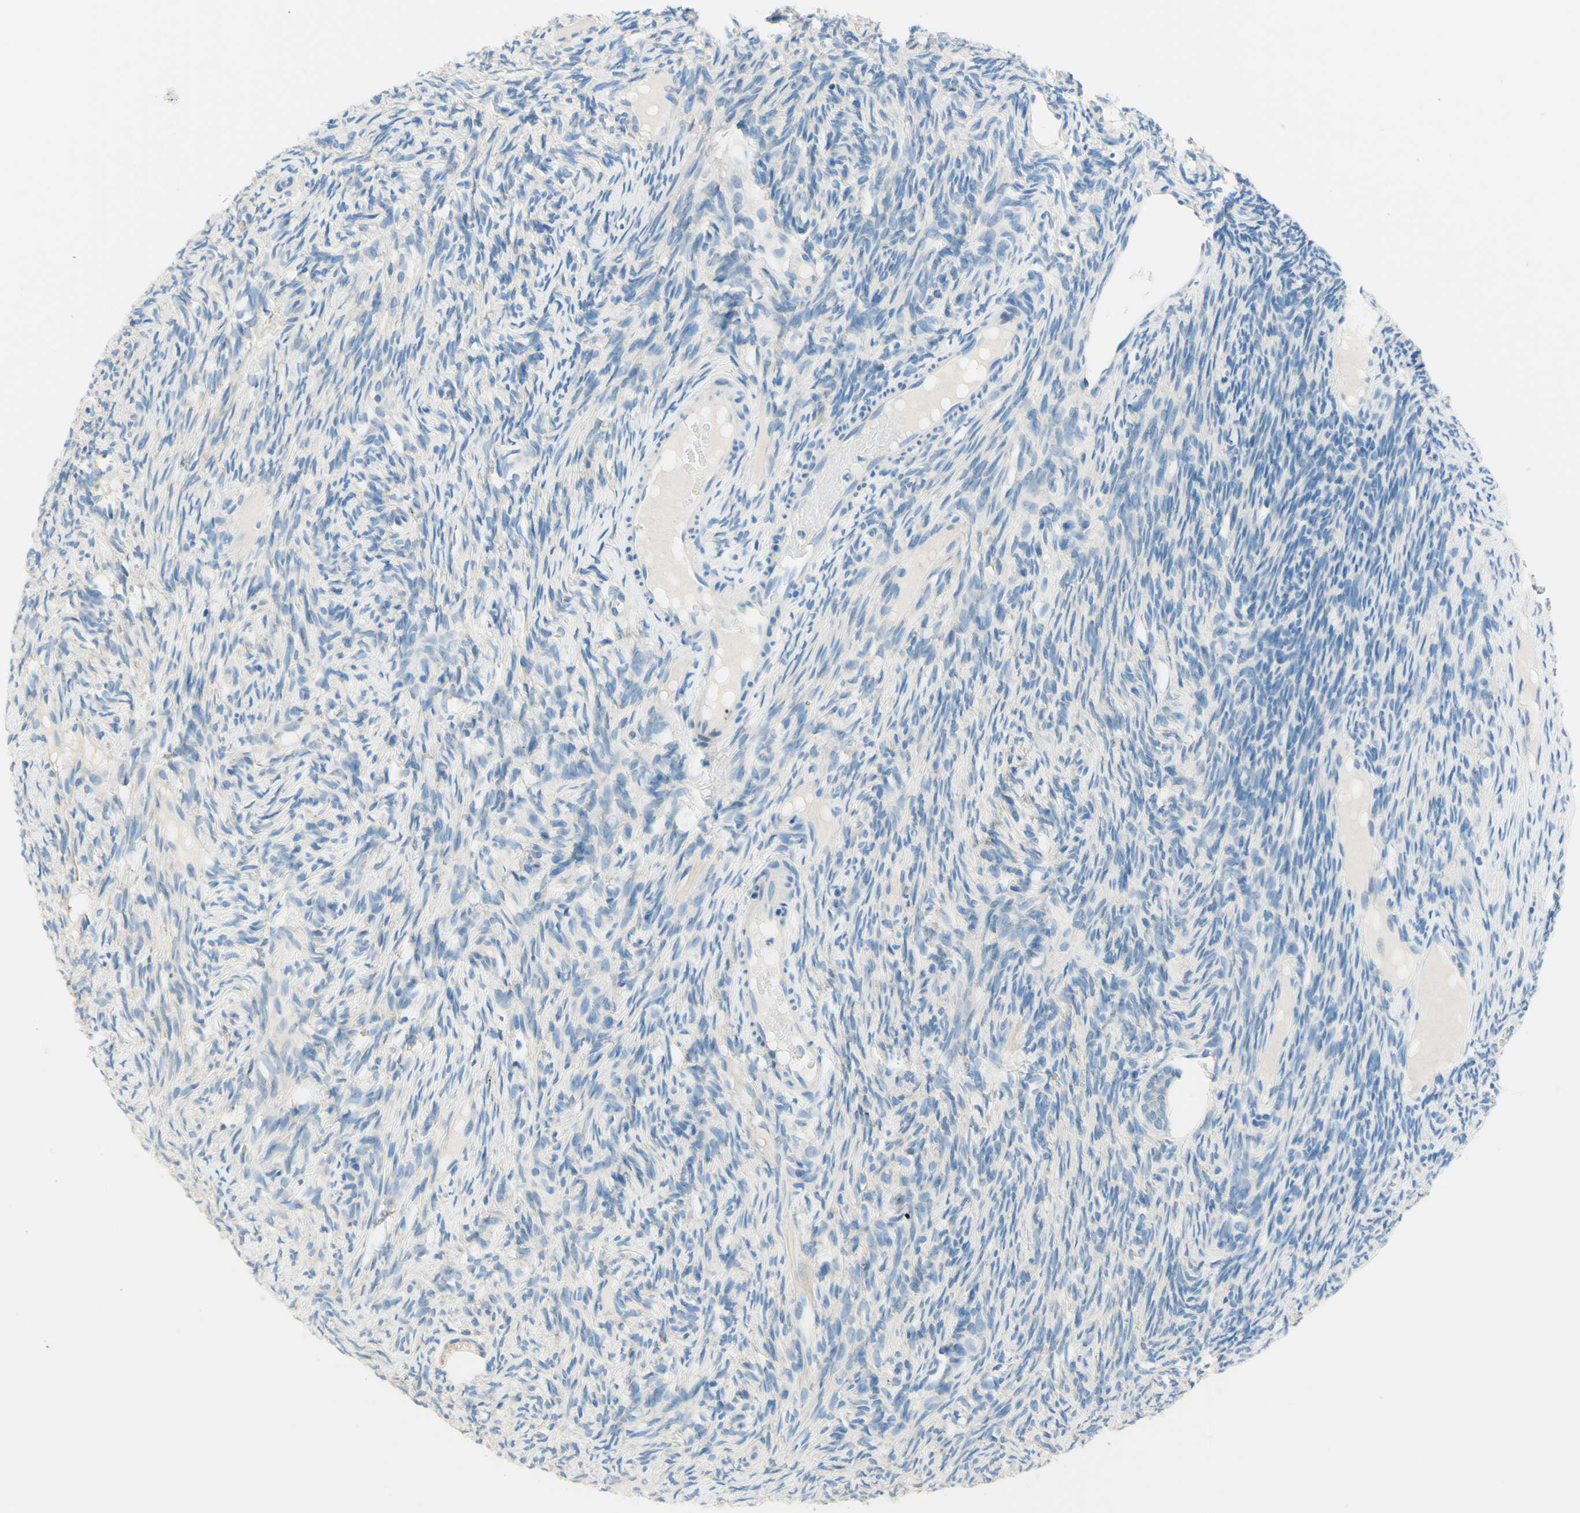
{"staining": {"intensity": "negative", "quantity": "none", "location": "none"}, "tissue": "ovary", "cell_type": "Ovarian stroma cells", "image_type": "normal", "snomed": [{"axis": "morphology", "description": "Normal tissue, NOS"}, {"axis": "topography", "description": "Ovary"}], "caption": "The micrograph demonstrates no staining of ovarian stroma cells in normal ovary.", "gene": "PASD1", "patient": {"sex": "female", "age": 33}}